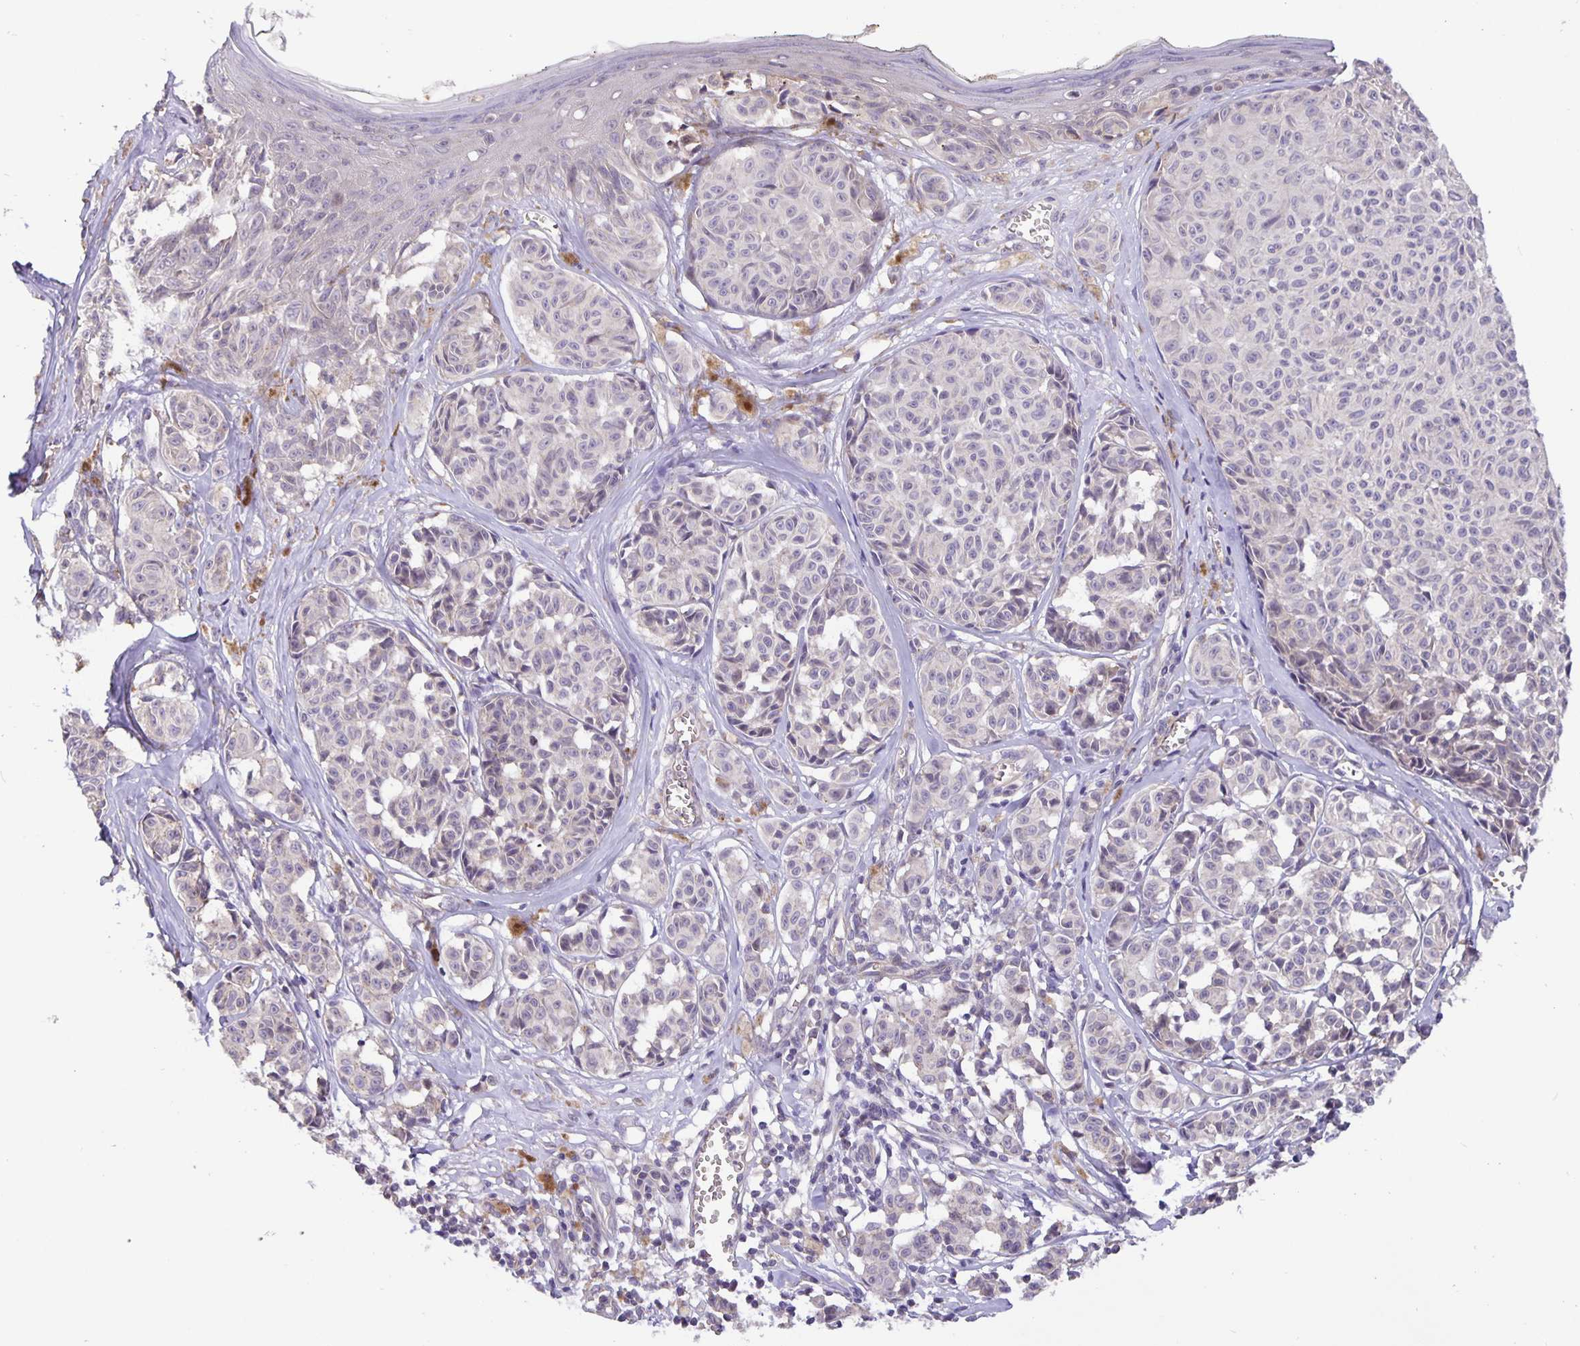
{"staining": {"intensity": "negative", "quantity": "none", "location": "none"}, "tissue": "melanoma", "cell_type": "Tumor cells", "image_type": "cancer", "snomed": [{"axis": "morphology", "description": "Malignant melanoma, NOS"}, {"axis": "topography", "description": "Skin"}], "caption": "Tumor cells show no significant staining in melanoma.", "gene": "TMEM71", "patient": {"sex": "female", "age": 43}}